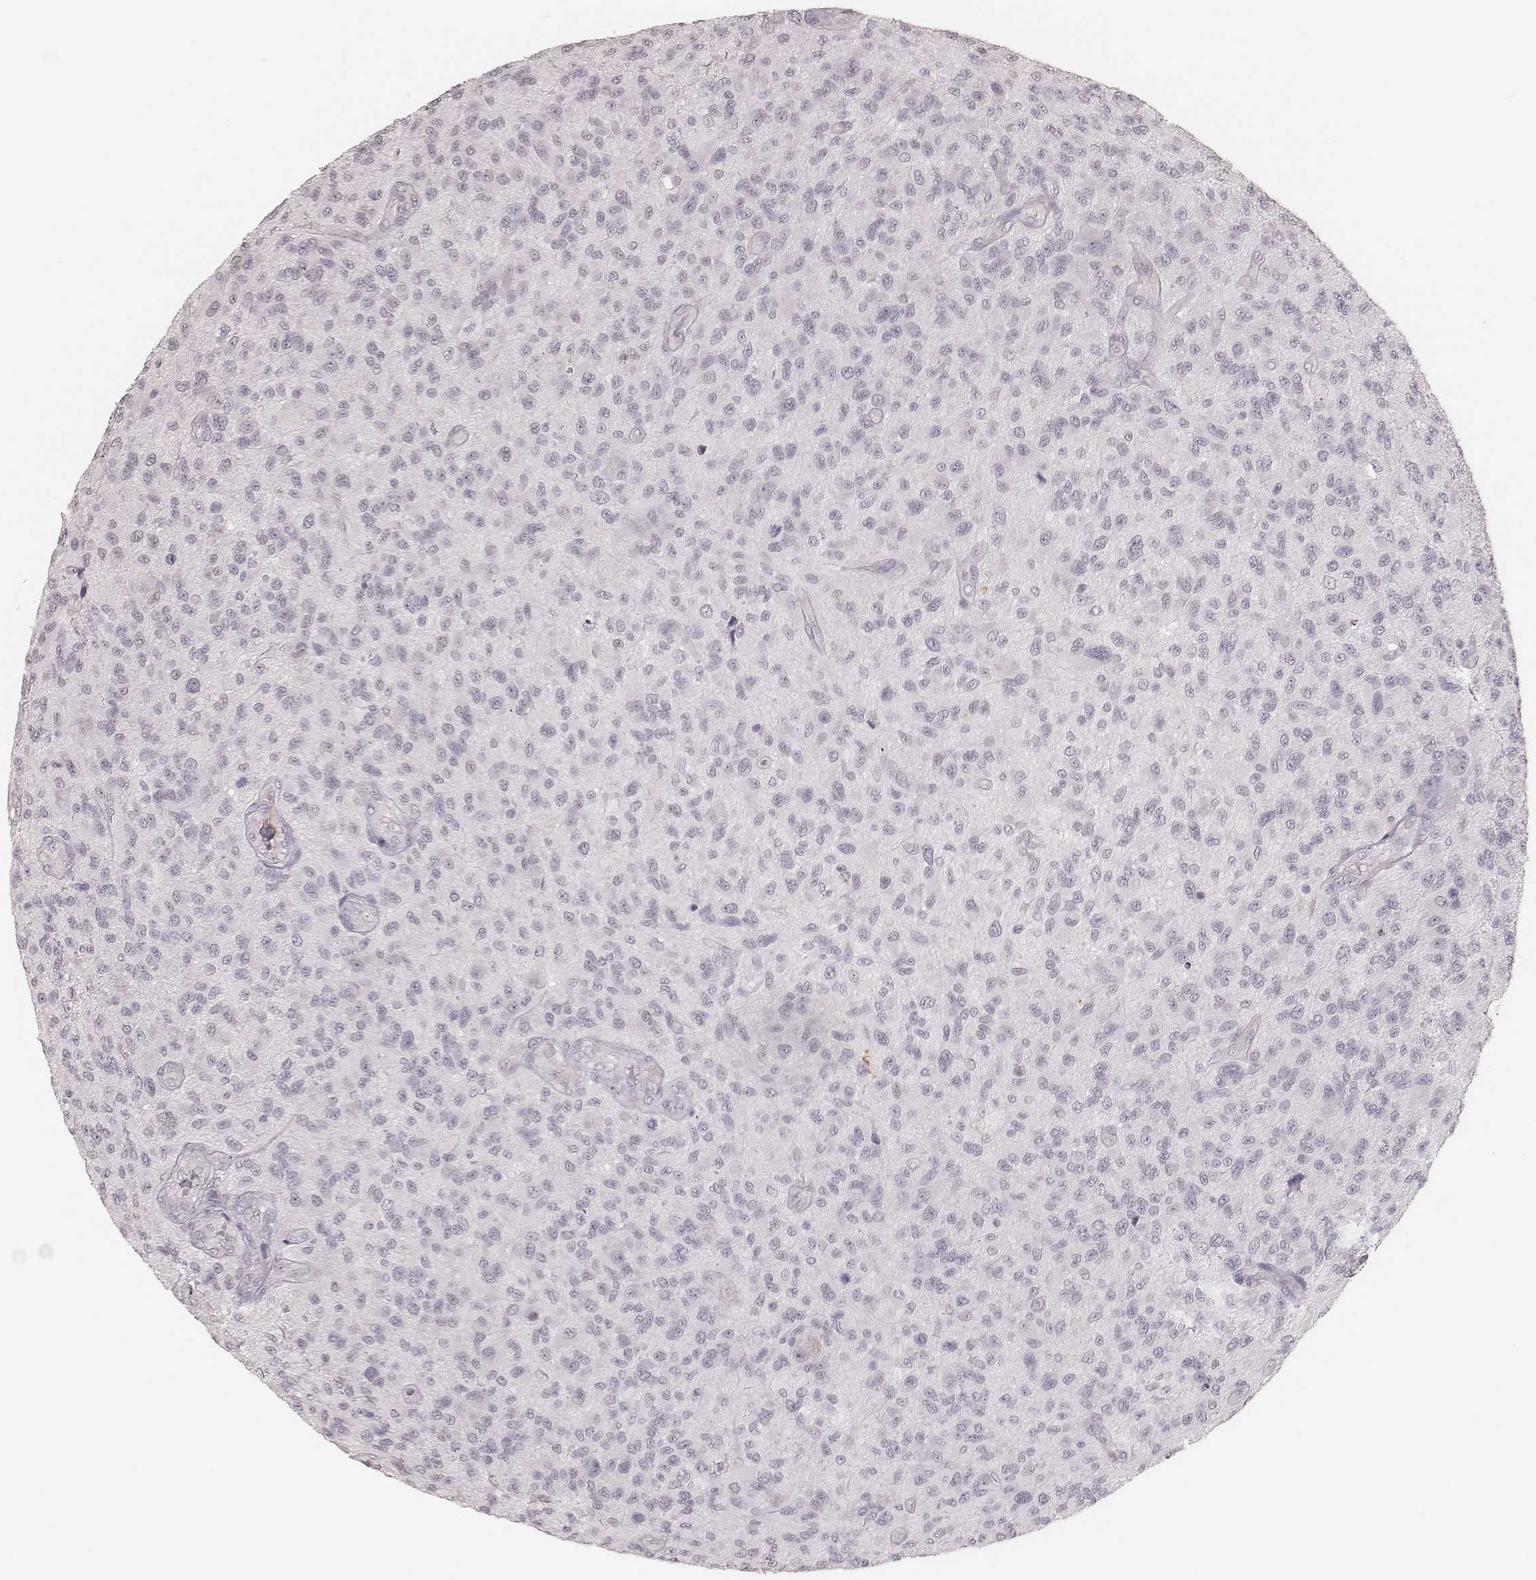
{"staining": {"intensity": "negative", "quantity": "none", "location": "none"}, "tissue": "glioma", "cell_type": "Tumor cells", "image_type": "cancer", "snomed": [{"axis": "morphology", "description": "Glioma, malignant, High grade"}, {"axis": "topography", "description": "Brain"}], "caption": "Tumor cells are negative for protein expression in human malignant glioma (high-grade).", "gene": "KITLG", "patient": {"sex": "male", "age": 47}}